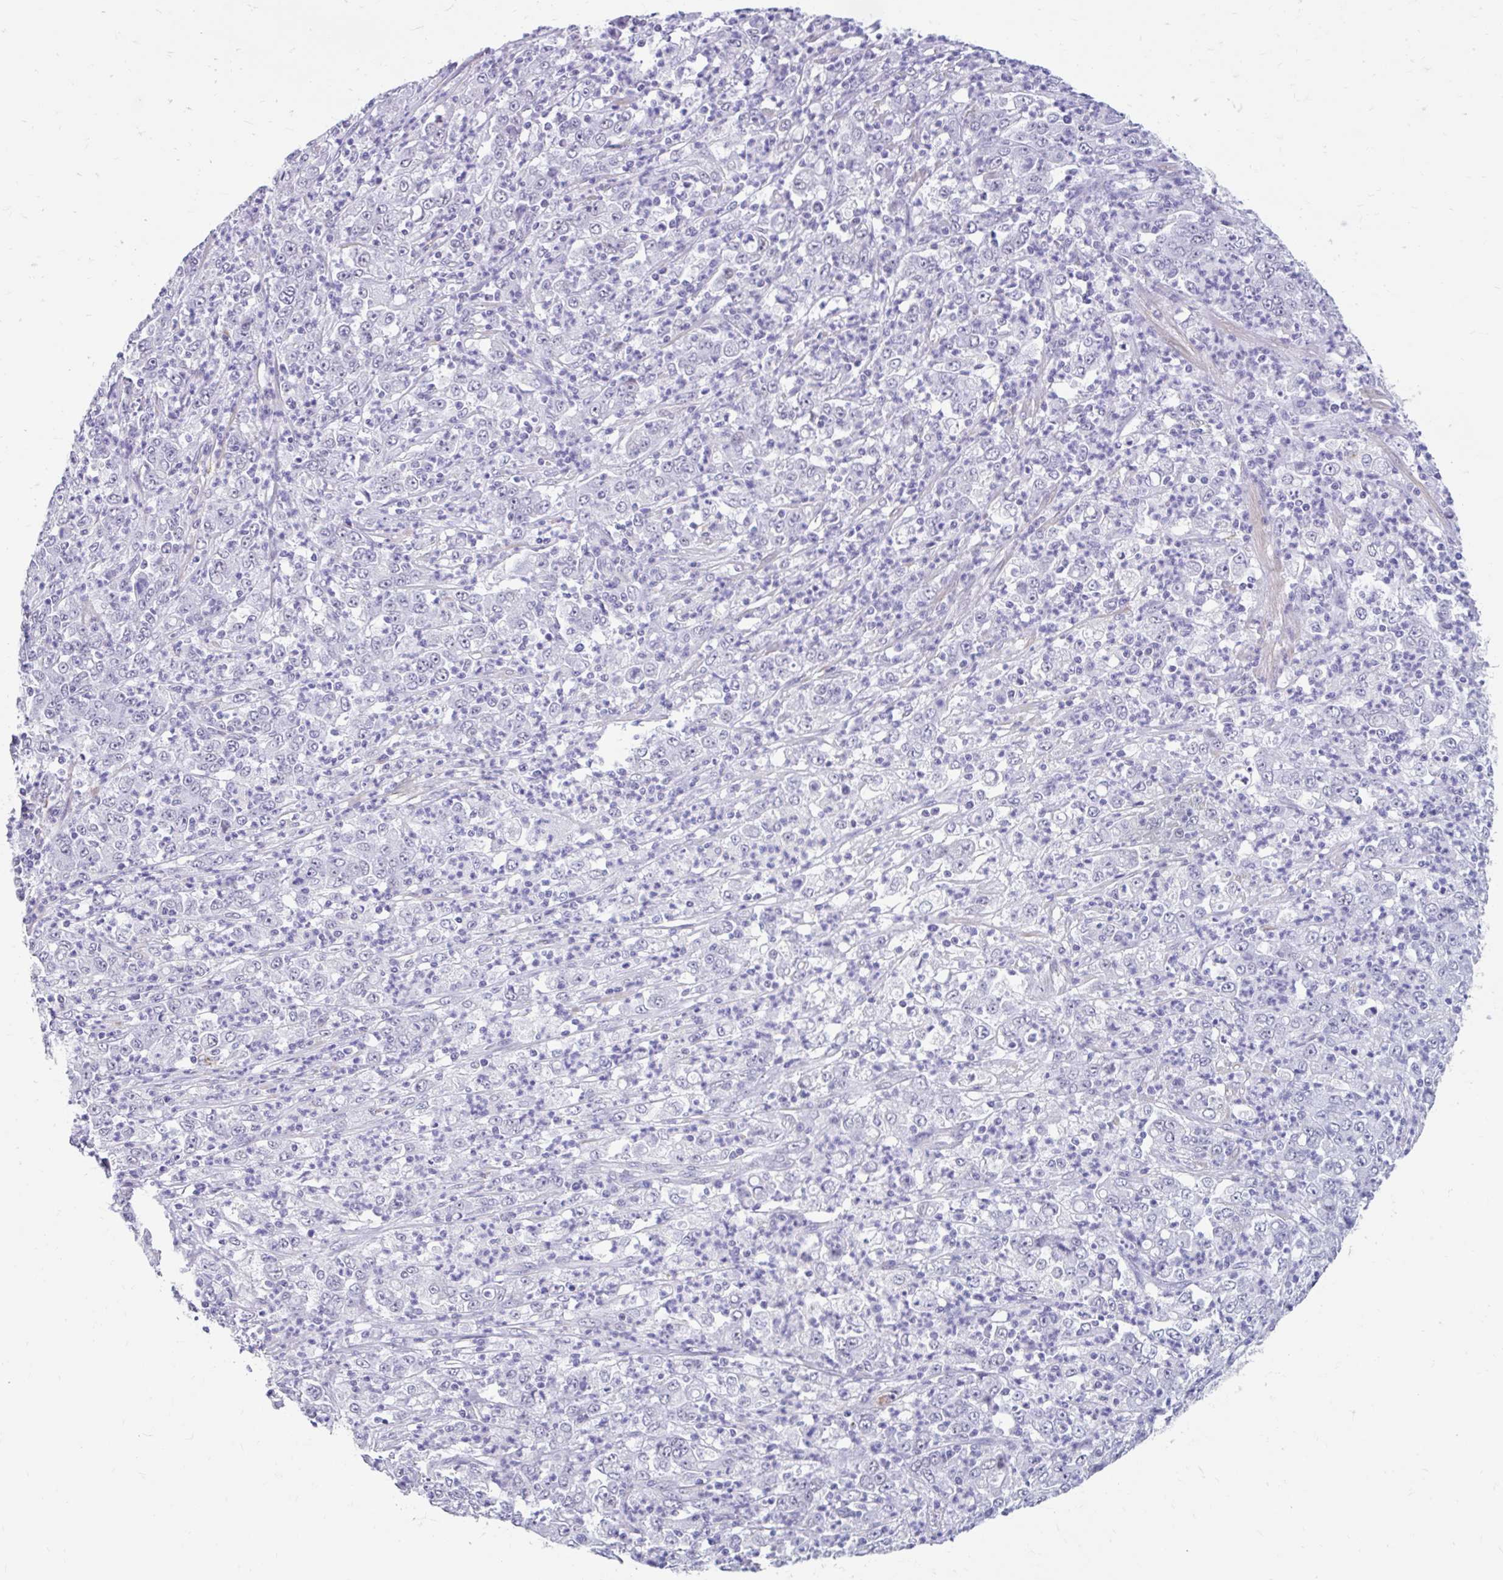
{"staining": {"intensity": "negative", "quantity": "none", "location": "none"}, "tissue": "stomach cancer", "cell_type": "Tumor cells", "image_type": "cancer", "snomed": [{"axis": "morphology", "description": "Adenocarcinoma, NOS"}, {"axis": "topography", "description": "Stomach, lower"}], "caption": "This photomicrograph is of adenocarcinoma (stomach) stained with immunohistochemistry to label a protein in brown with the nuclei are counter-stained blue. There is no staining in tumor cells. Brightfield microscopy of immunohistochemistry stained with DAB (brown) and hematoxylin (blue), captured at high magnification.", "gene": "DCAF17", "patient": {"sex": "female", "age": 71}}